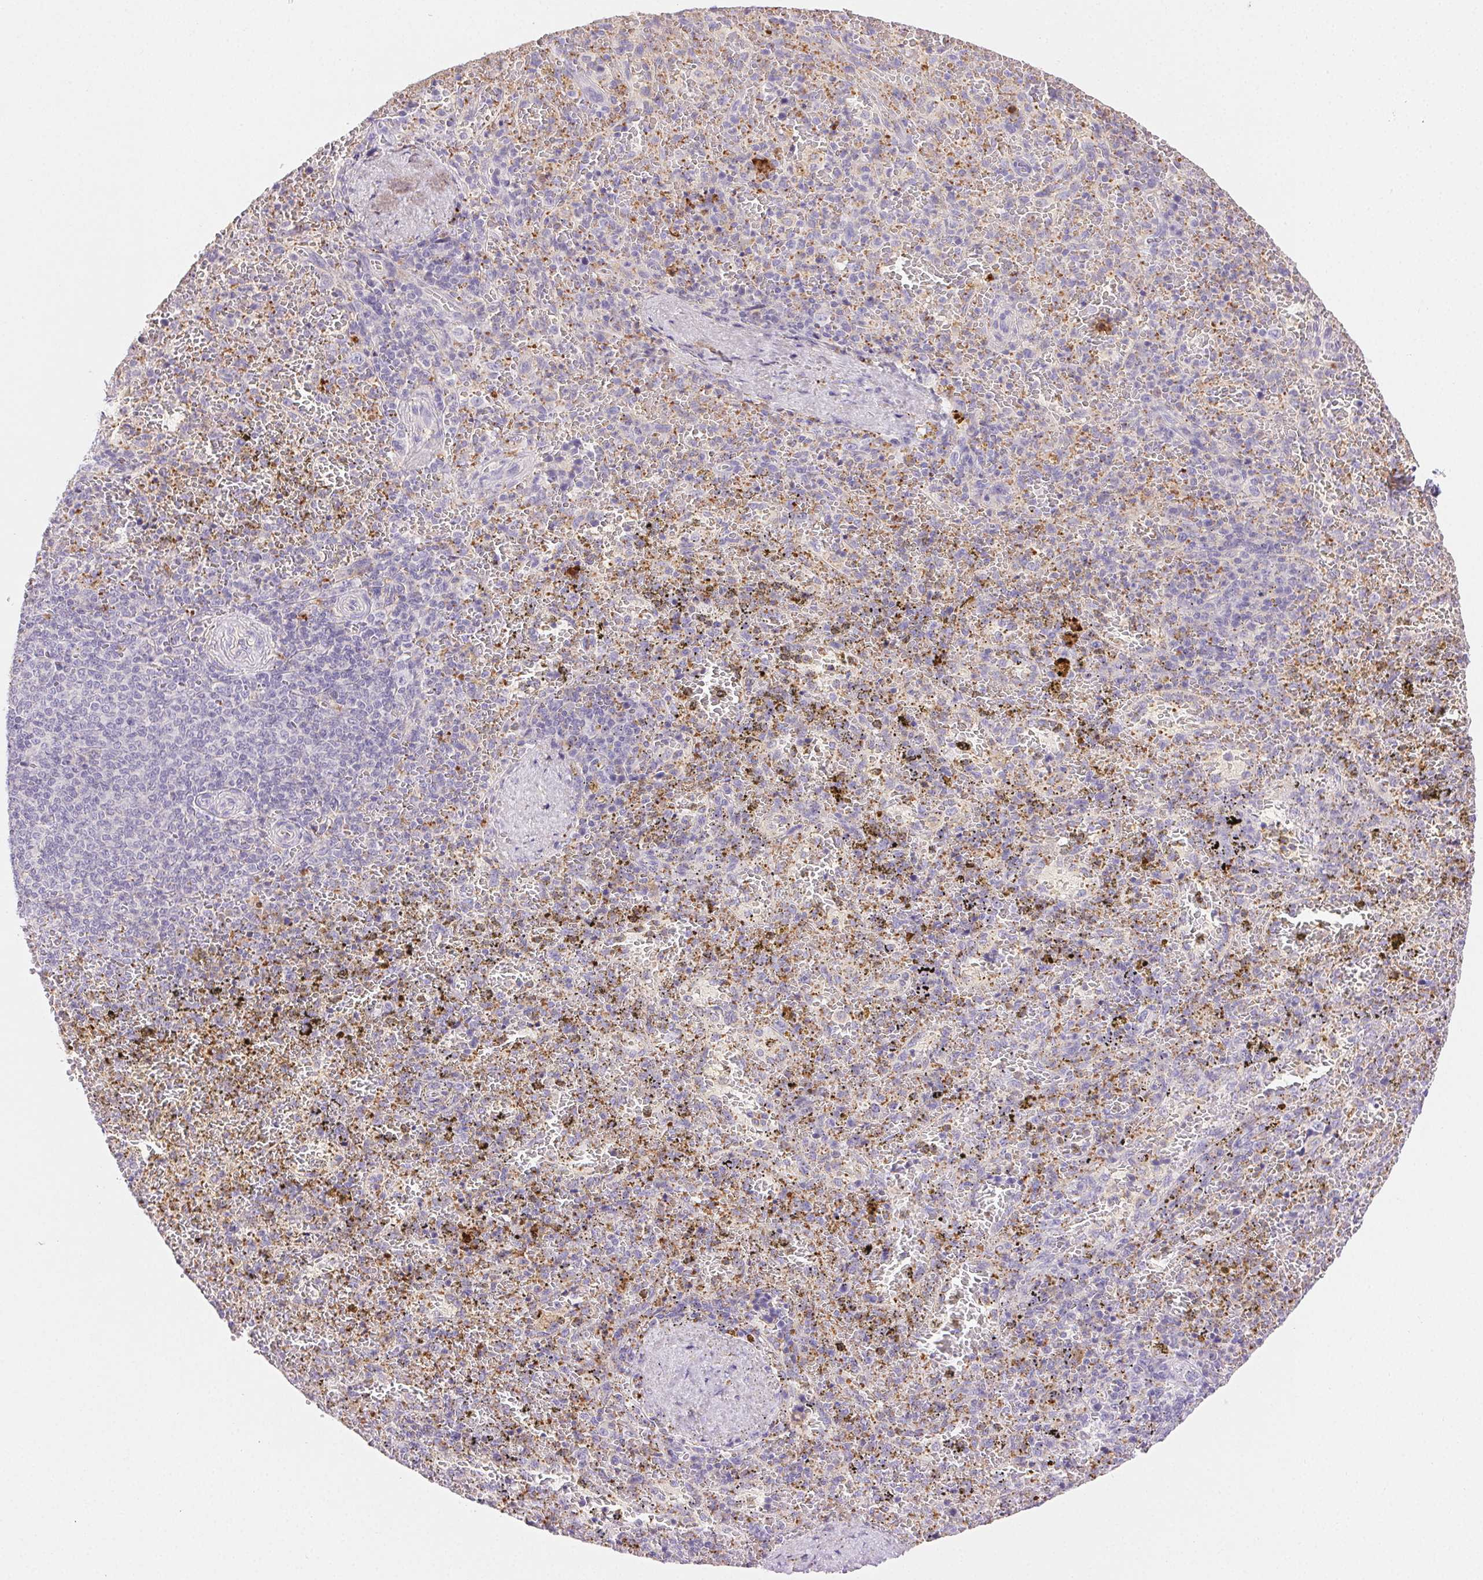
{"staining": {"intensity": "negative", "quantity": "none", "location": "none"}, "tissue": "spleen", "cell_type": "Cells in red pulp", "image_type": "normal", "snomed": [{"axis": "morphology", "description": "Normal tissue, NOS"}, {"axis": "topography", "description": "Spleen"}], "caption": "This is an immunohistochemistry (IHC) photomicrograph of normal human spleen. There is no expression in cells in red pulp.", "gene": "FGA", "patient": {"sex": "female", "age": 50}}